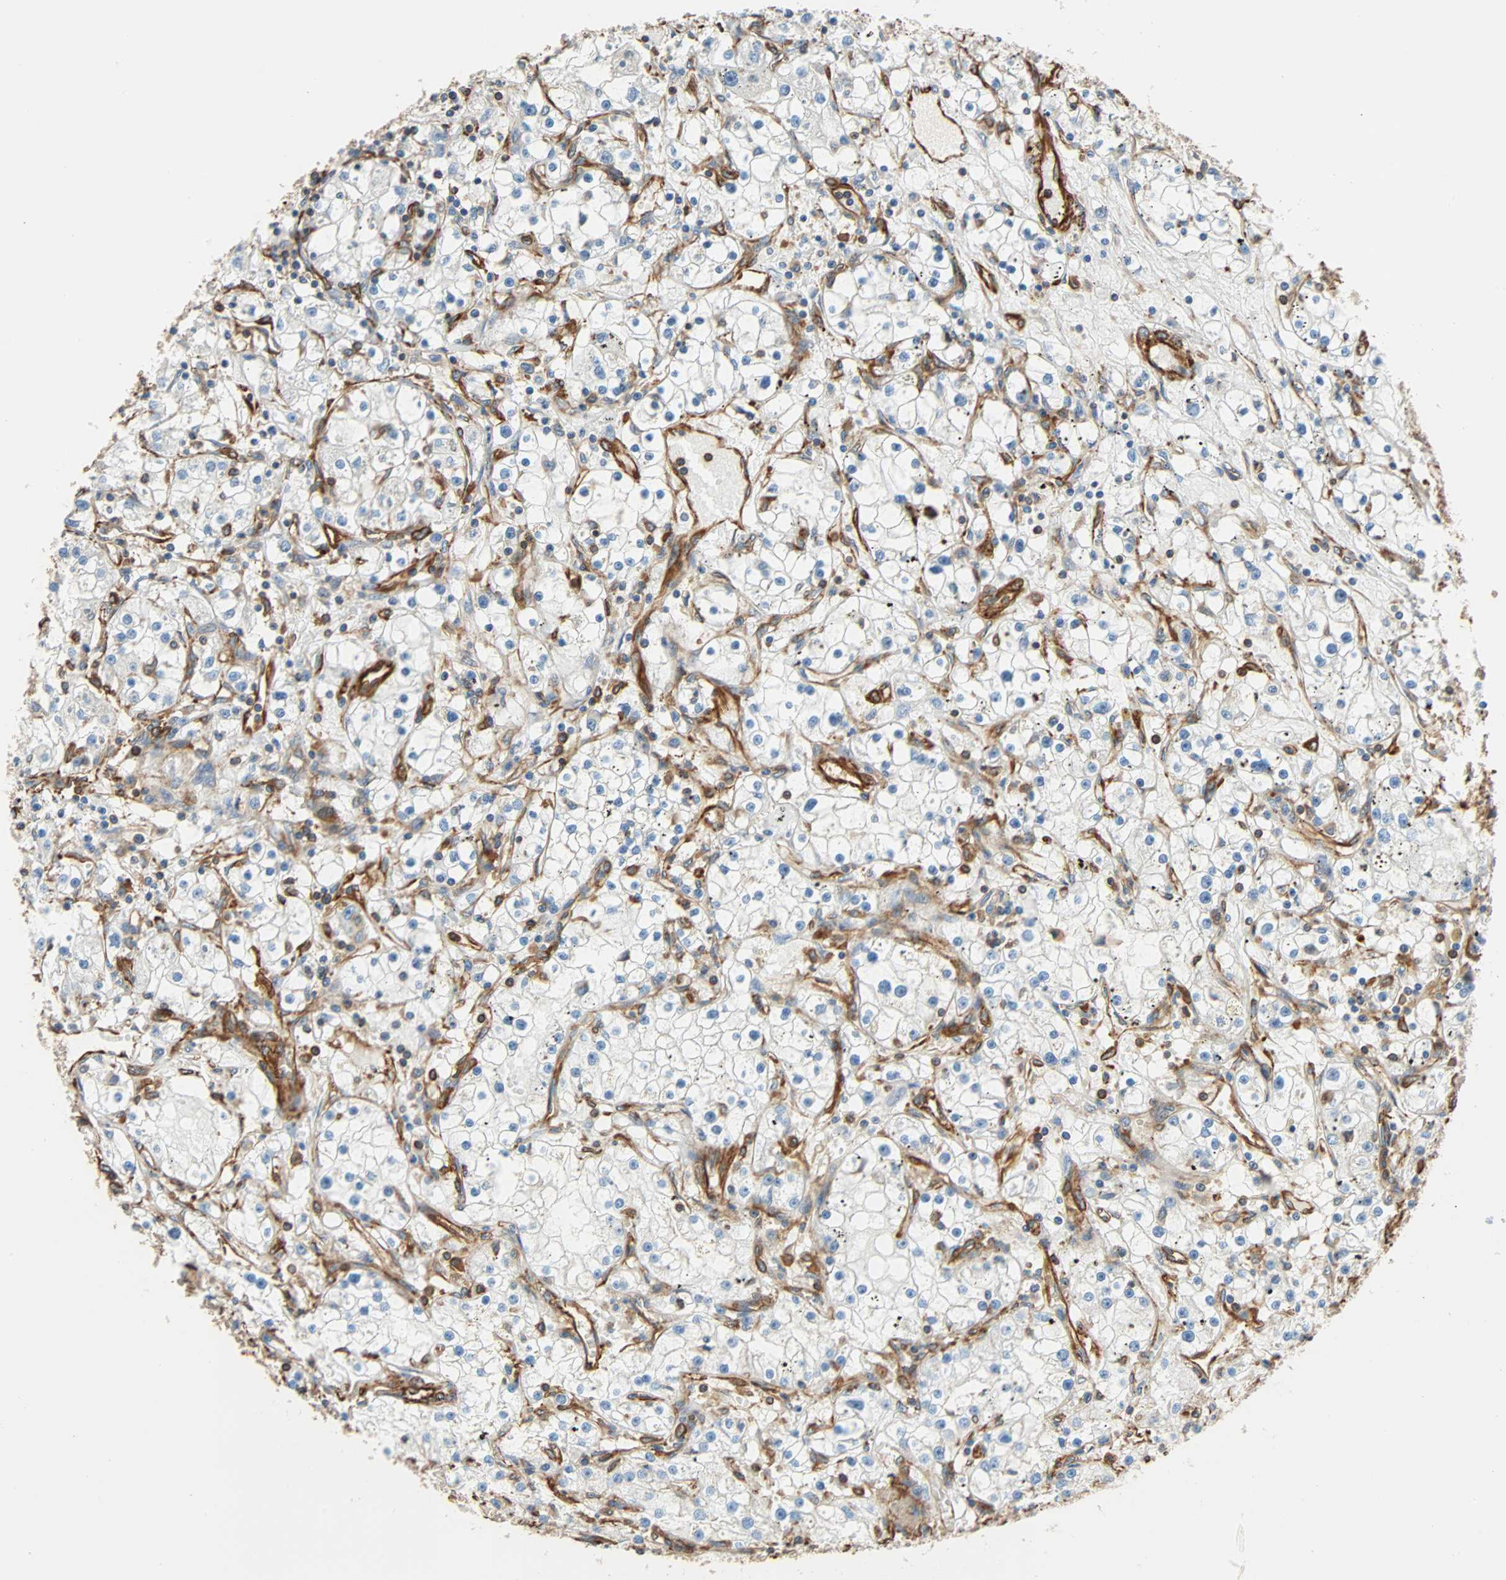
{"staining": {"intensity": "negative", "quantity": "none", "location": "none"}, "tissue": "renal cancer", "cell_type": "Tumor cells", "image_type": "cancer", "snomed": [{"axis": "morphology", "description": "Adenocarcinoma, NOS"}, {"axis": "topography", "description": "Kidney"}], "caption": "This is an immunohistochemistry (IHC) image of human renal adenocarcinoma. There is no expression in tumor cells.", "gene": "GALNT10", "patient": {"sex": "male", "age": 56}}